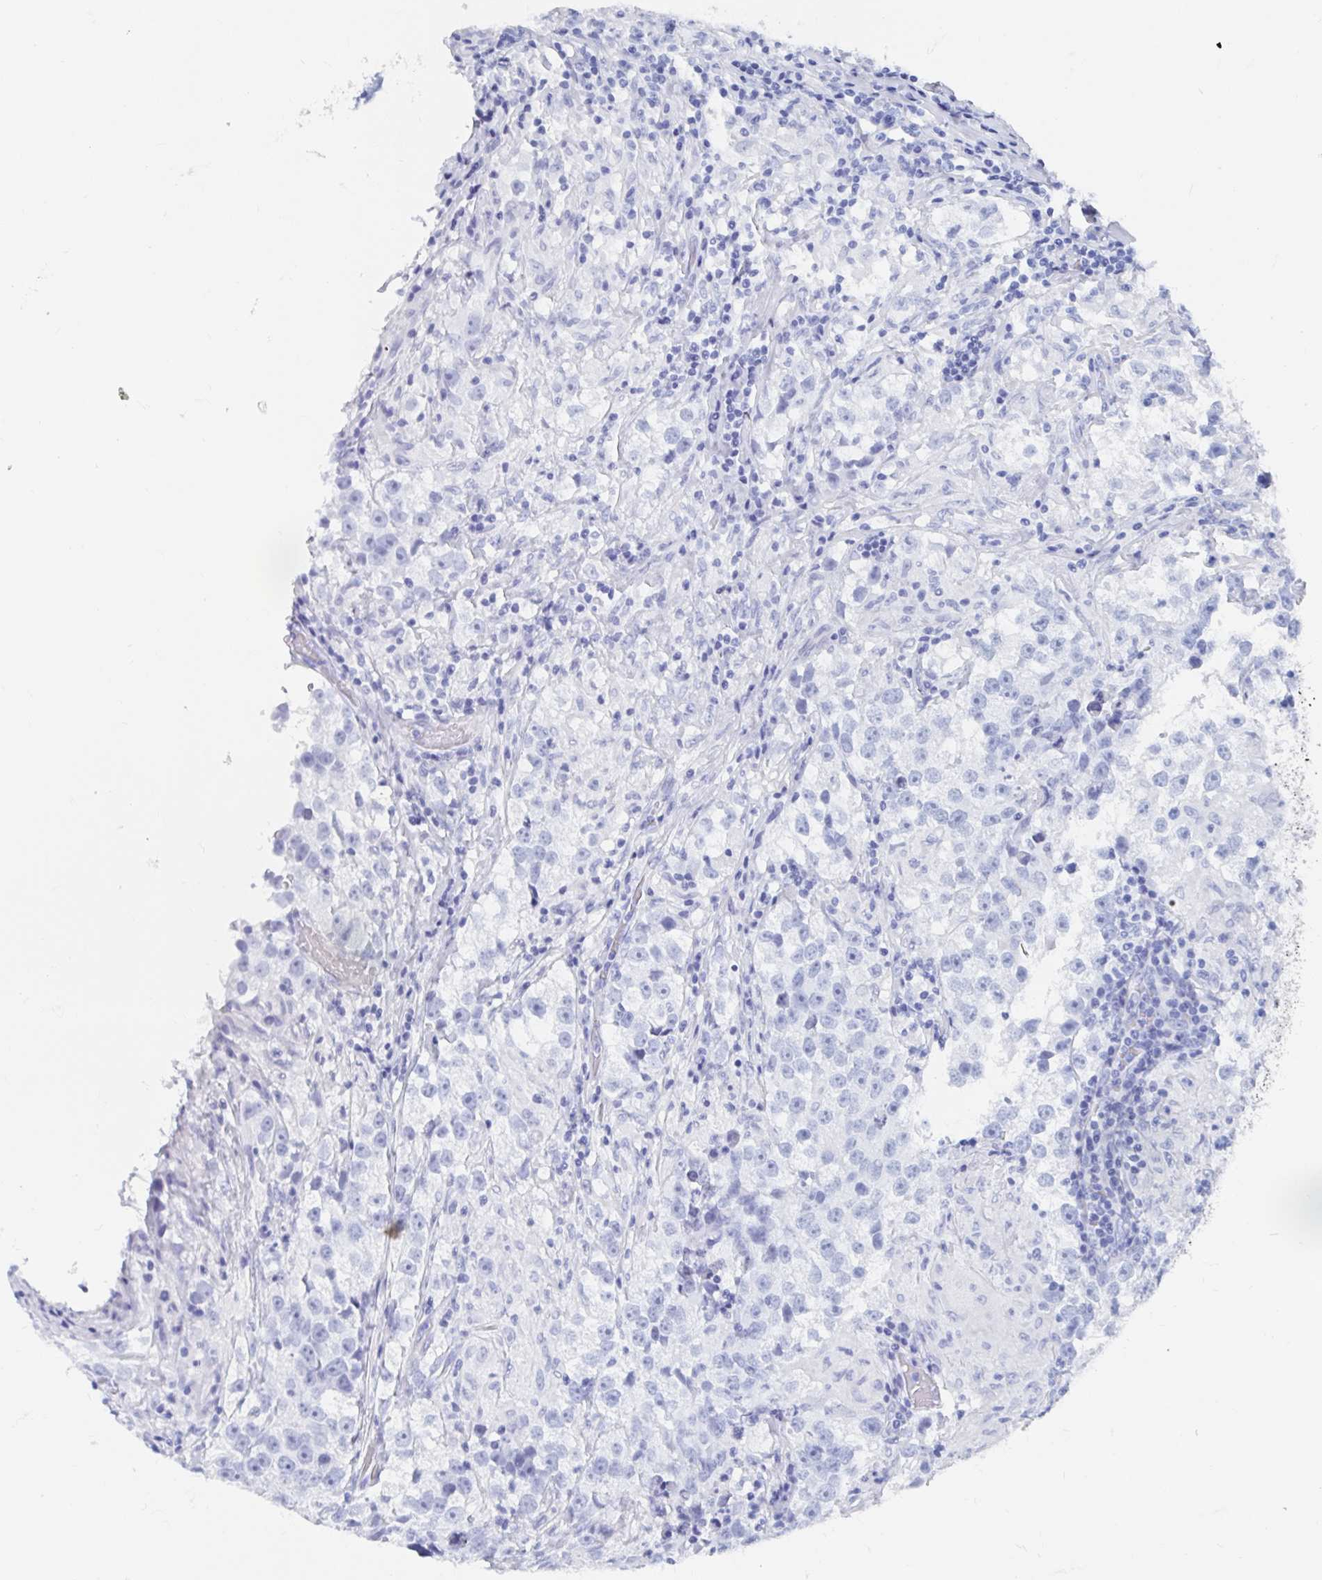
{"staining": {"intensity": "negative", "quantity": "none", "location": "none"}, "tissue": "testis cancer", "cell_type": "Tumor cells", "image_type": "cancer", "snomed": [{"axis": "morphology", "description": "Seminoma, NOS"}, {"axis": "topography", "description": "Testis"}], "caption": "Tumor cells are negative for protein expression in human seminoma (testis). Brightfield microscopy of IHC stained with DAB (brown) and hematoxylin (blue), captured at high magnification.", "gene": "C10orf53", "patient": {"sex": "male", "age": 46}}